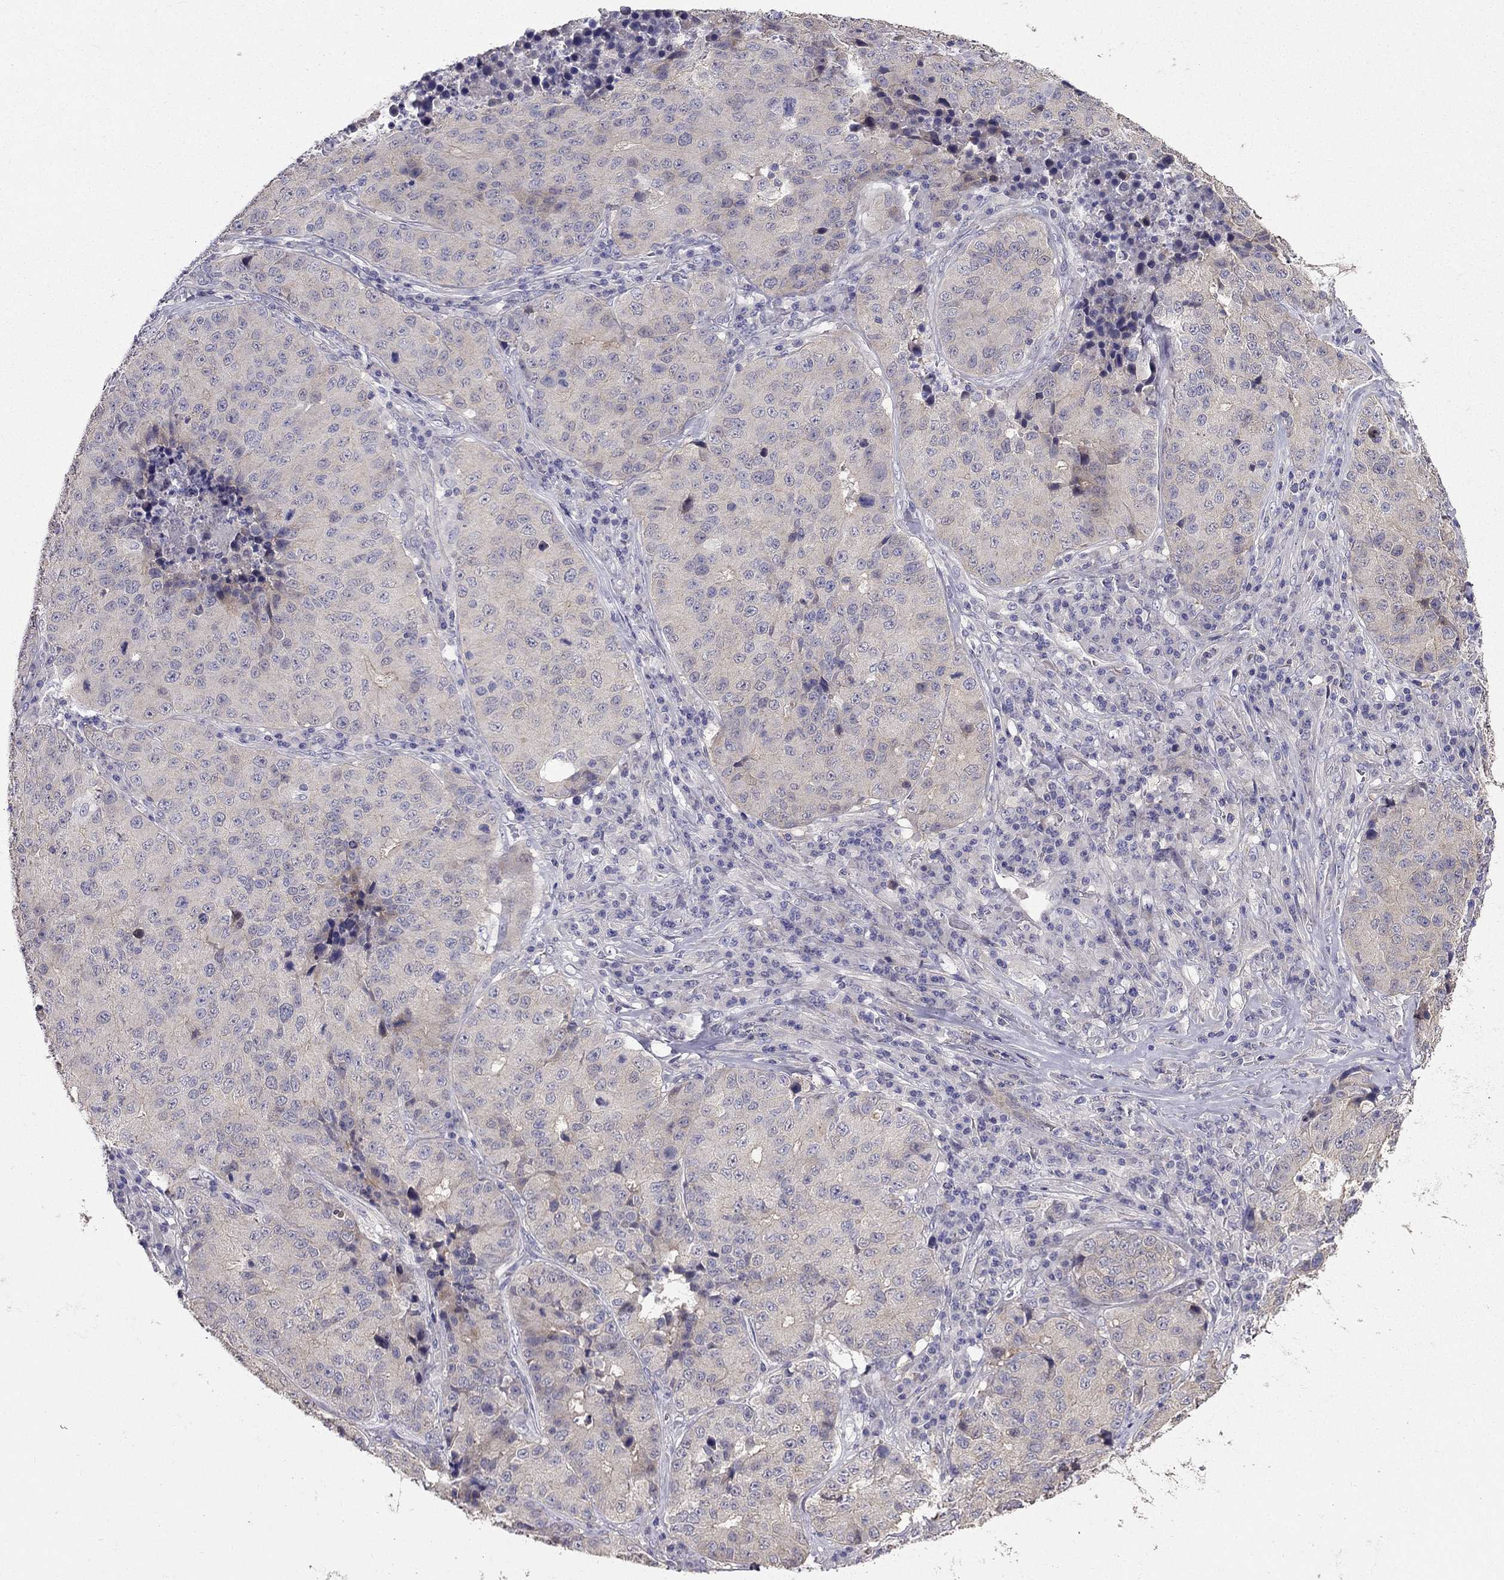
{"staining": {"intensity": "negative", "quantity": "none", "location": "none"}, "tissue": "stomach cancer", "cell_type": "Tumor cells", "image_type": "cancer", "snomed": [{"axis": "morphology", "description": "Adenocarcinoma, NOS"}, {"axis": "topography", "description": "Stomach"}], "caption": "Stomach cancer (adenocarcinoma) stained for a protein using immunohistochemistry reveals no staining tumor cells.", "gene": "AS3MT", "patient": {"sex": "male", "age": 71}}